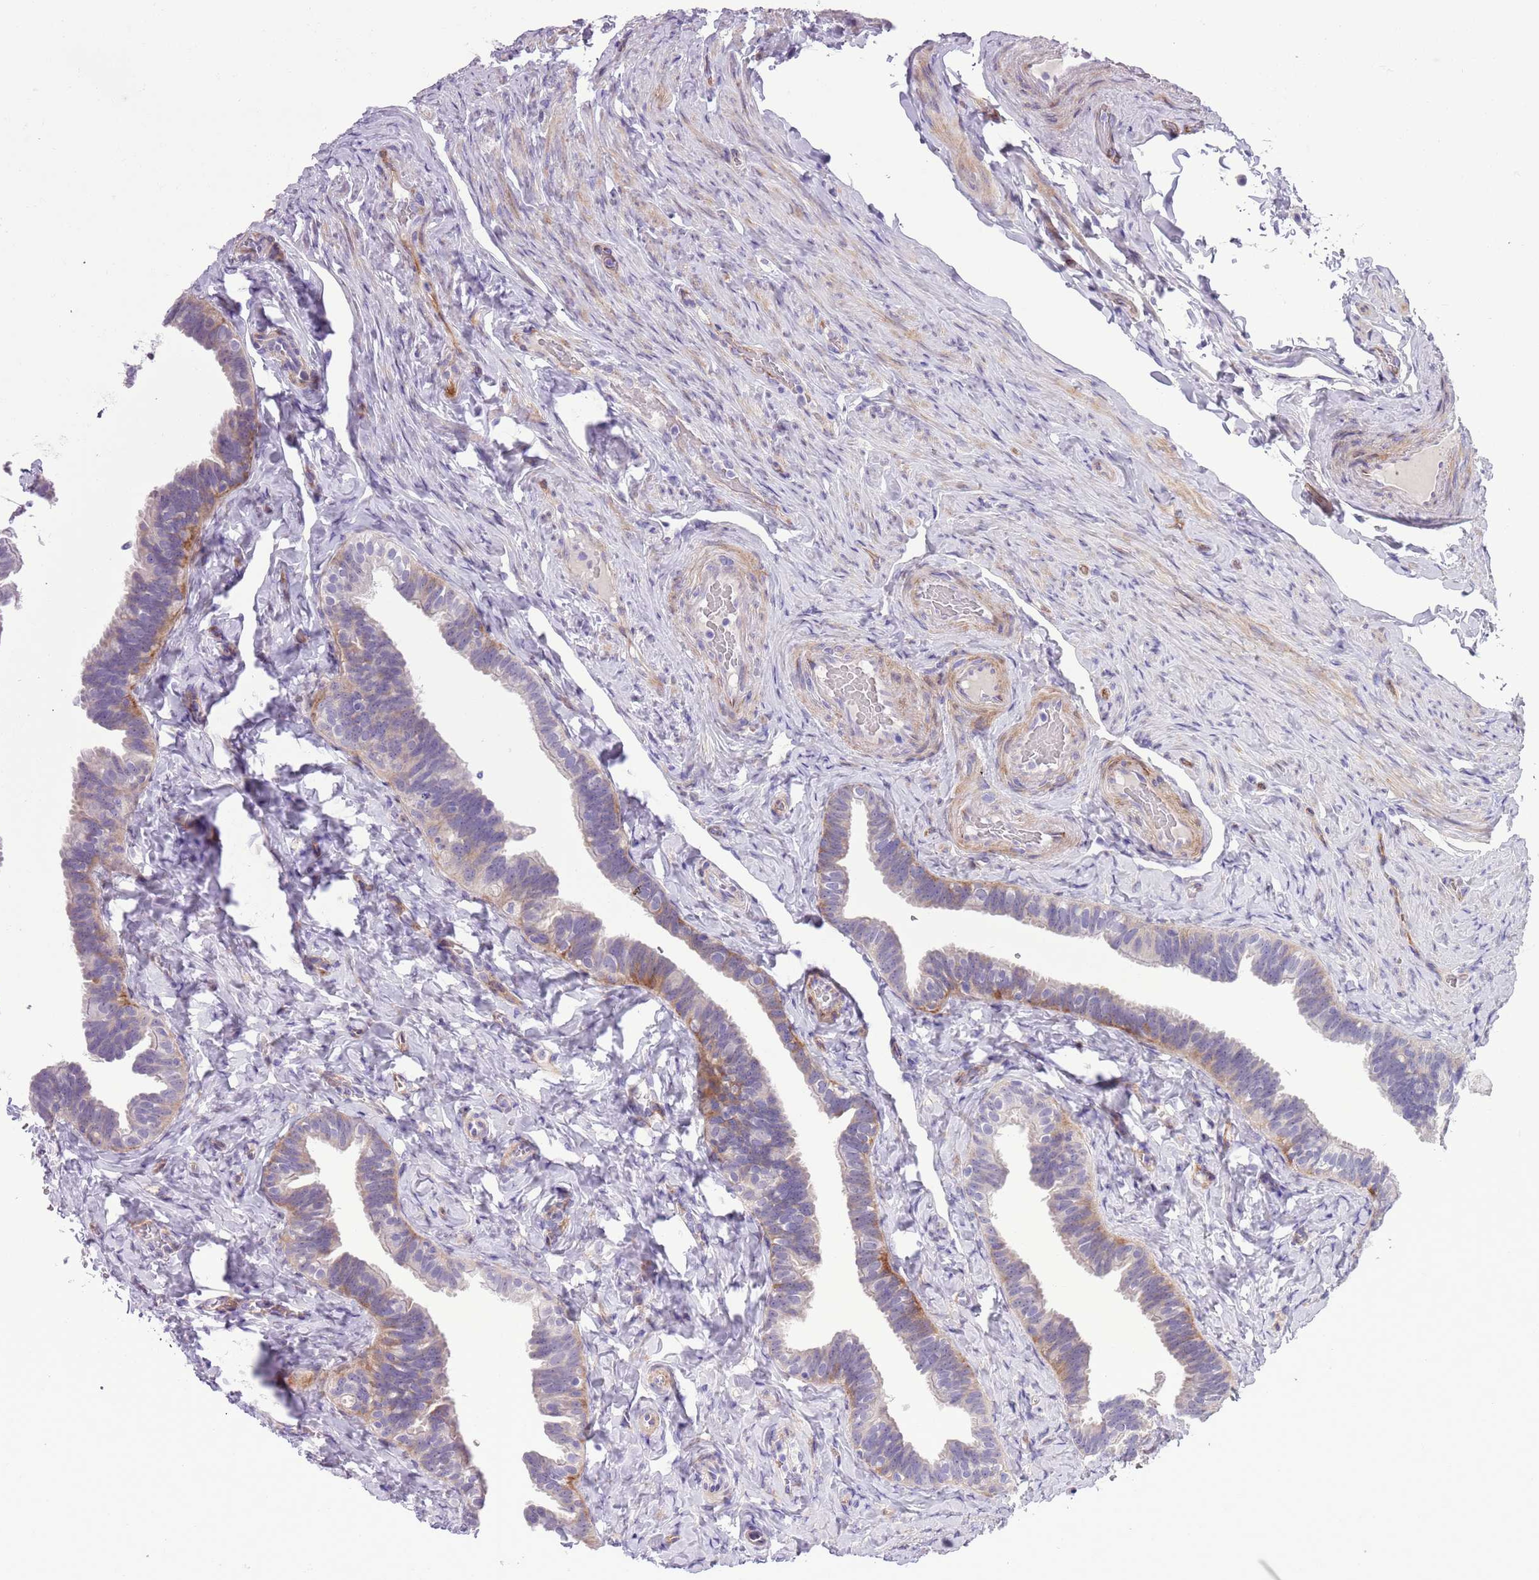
{"staining": {"intensity": "strong", "quantity": "25%-75%", "location": "cytoplasmic/membranous"}, "tissue": "fallopian tube", "cell_type": "Glandular cells", "image_type": "normal", "snomed": [{"axis": "morphology", "description": "Normal tissue, NOS"}, {"axis": "topography", "description": "Fallopian tube"}], "caption": "Immunohistochemistry (IHC) image of unremarkable fallopian tube: fallopian tube stained using immunohistochemistry demonstrates high levels of strong protein expression localized specifically in the cytoplasmic/membranous of glandular cells, appearing as a cytoplasmic/membranous brown color.", "gene": "MRPL32", "patient": {"sex": "female", "age": 65}}